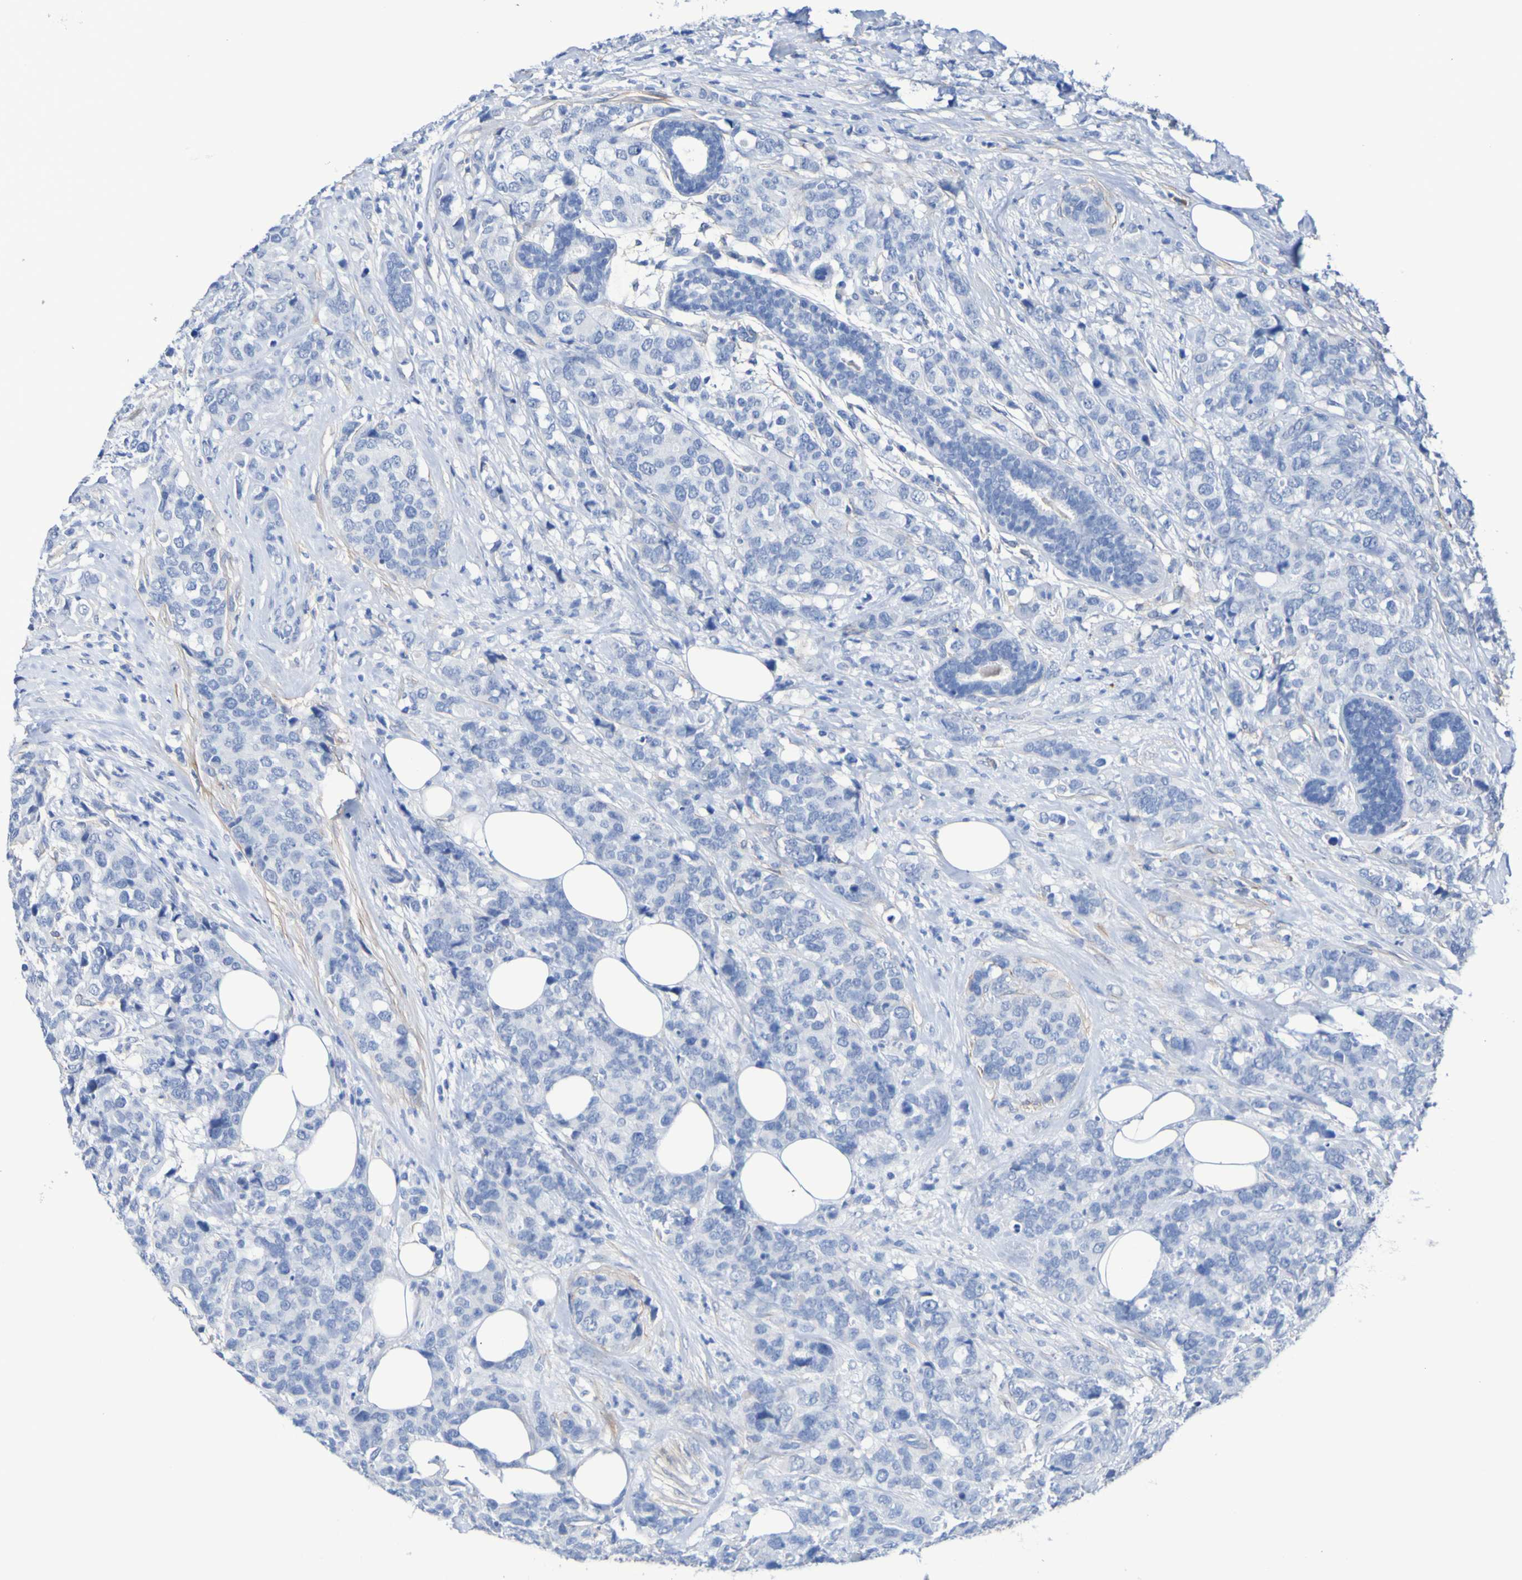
{"staining": {"intensity": "negative", "quantity": "none", "location": "none"}, "tissue": "breast cancer", "cell_type": "Tumor cells", "image_type": "cancer", "snomed": [{"axis": "morphology", "description": "Lobular carcinoma"}, {"axis": "topography", "description": "Breast"}], "caption": "Human breast cancer stained for a protein using IHC exhibits no expression in tumor cells.", "gene": "SGCB", "patient": {"sex": "female", "age": 59}}